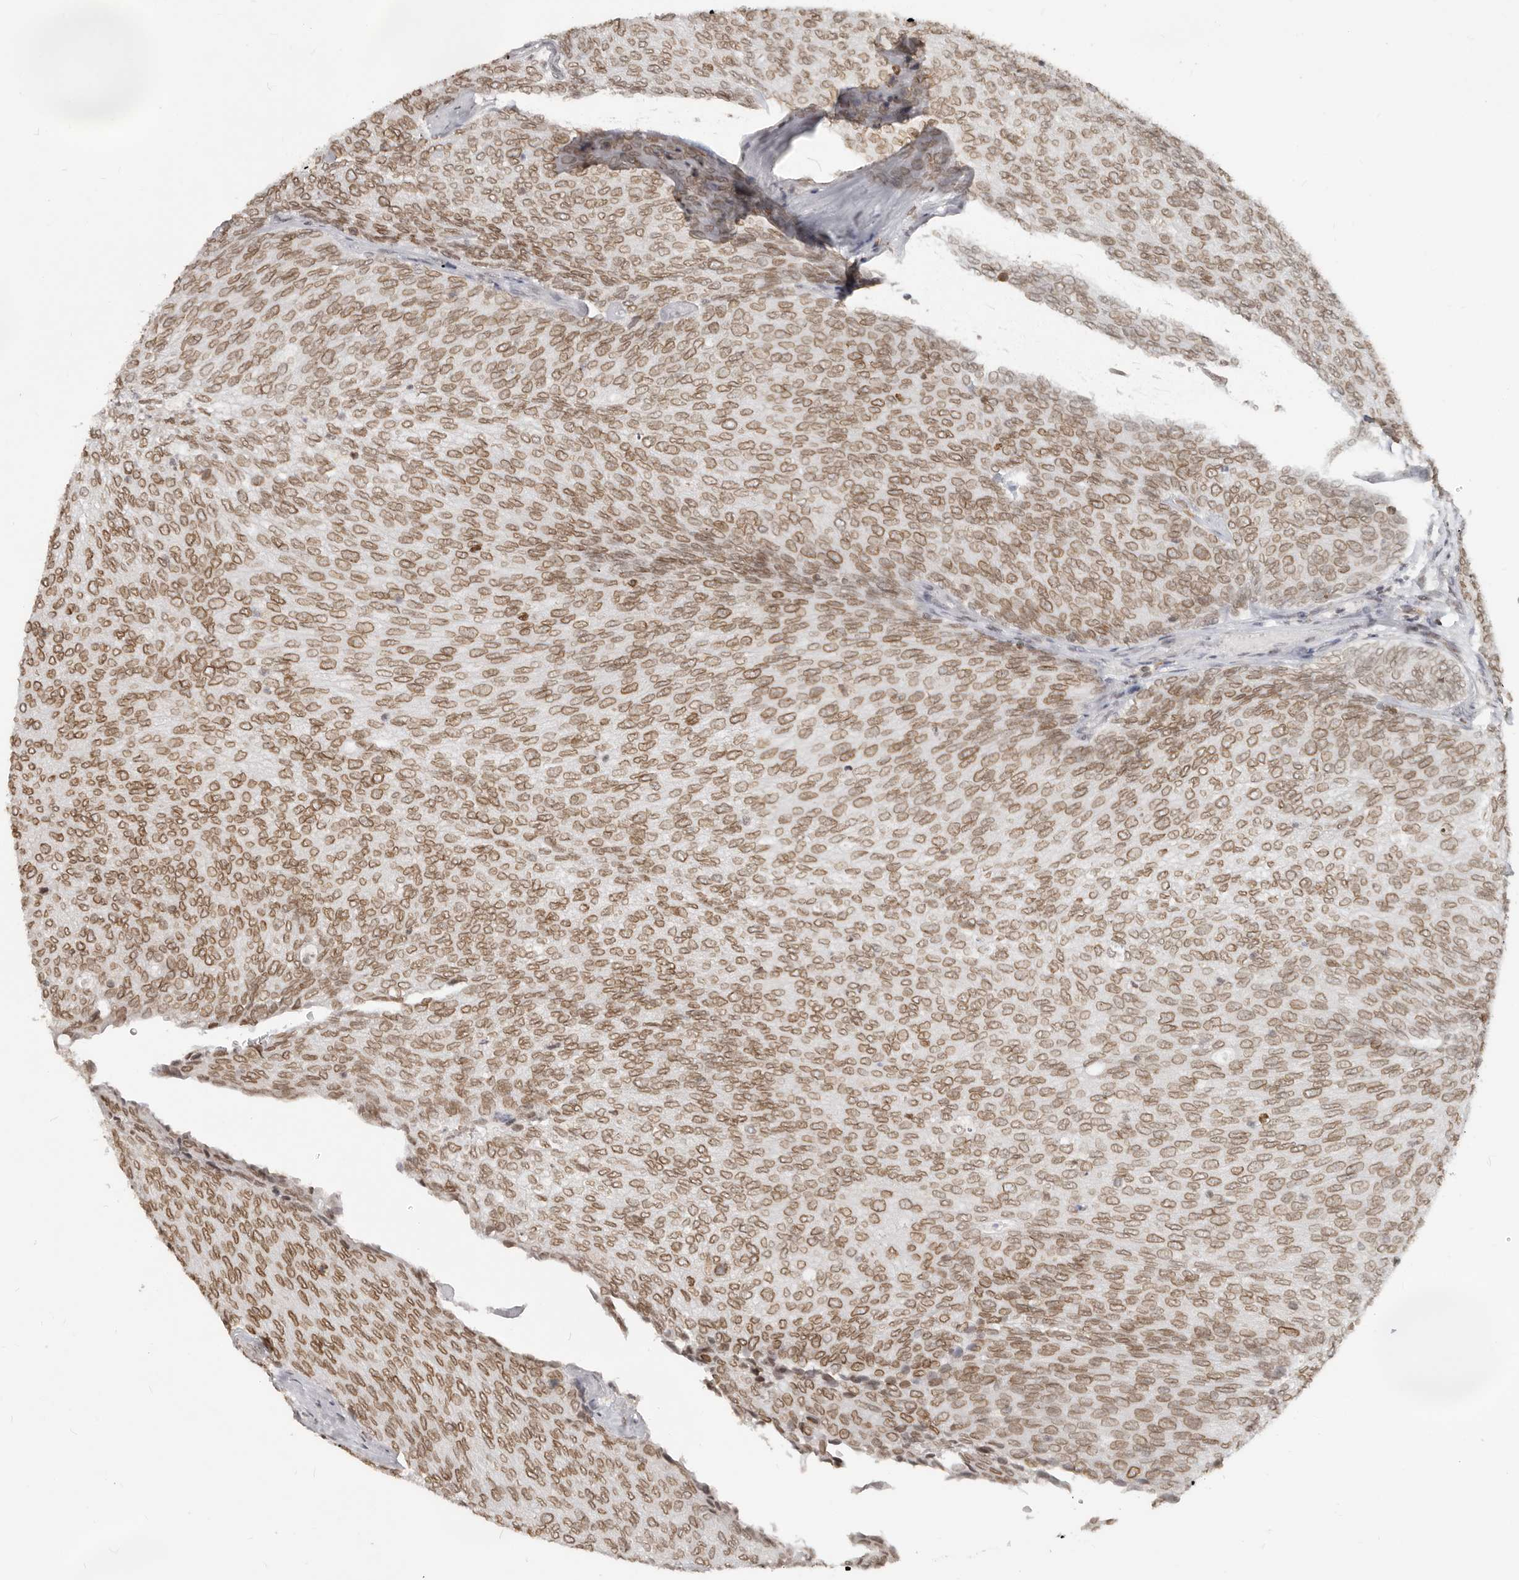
{"staining": {"intensity": "moderate", "quantity": ">75%", "location": "nuclear"}, "tissue": "urothelial cancer", "cell_type": "Tumor cells", "image_type": "cancer", "snomed": [{"axis": "morphology", "description": "Urothelial carcinoma, Low grade"}, {"axis": "topography", "description": "Urinary bladder"}], "caption": "High-power microscopy captured an IHC image of low-grade urothelial carcinoma, revealing moderate nuclear expression in approximately >75% of tumor cells.", "gene": "NUP153", "patient": {"sex": "female", "age": 79}}